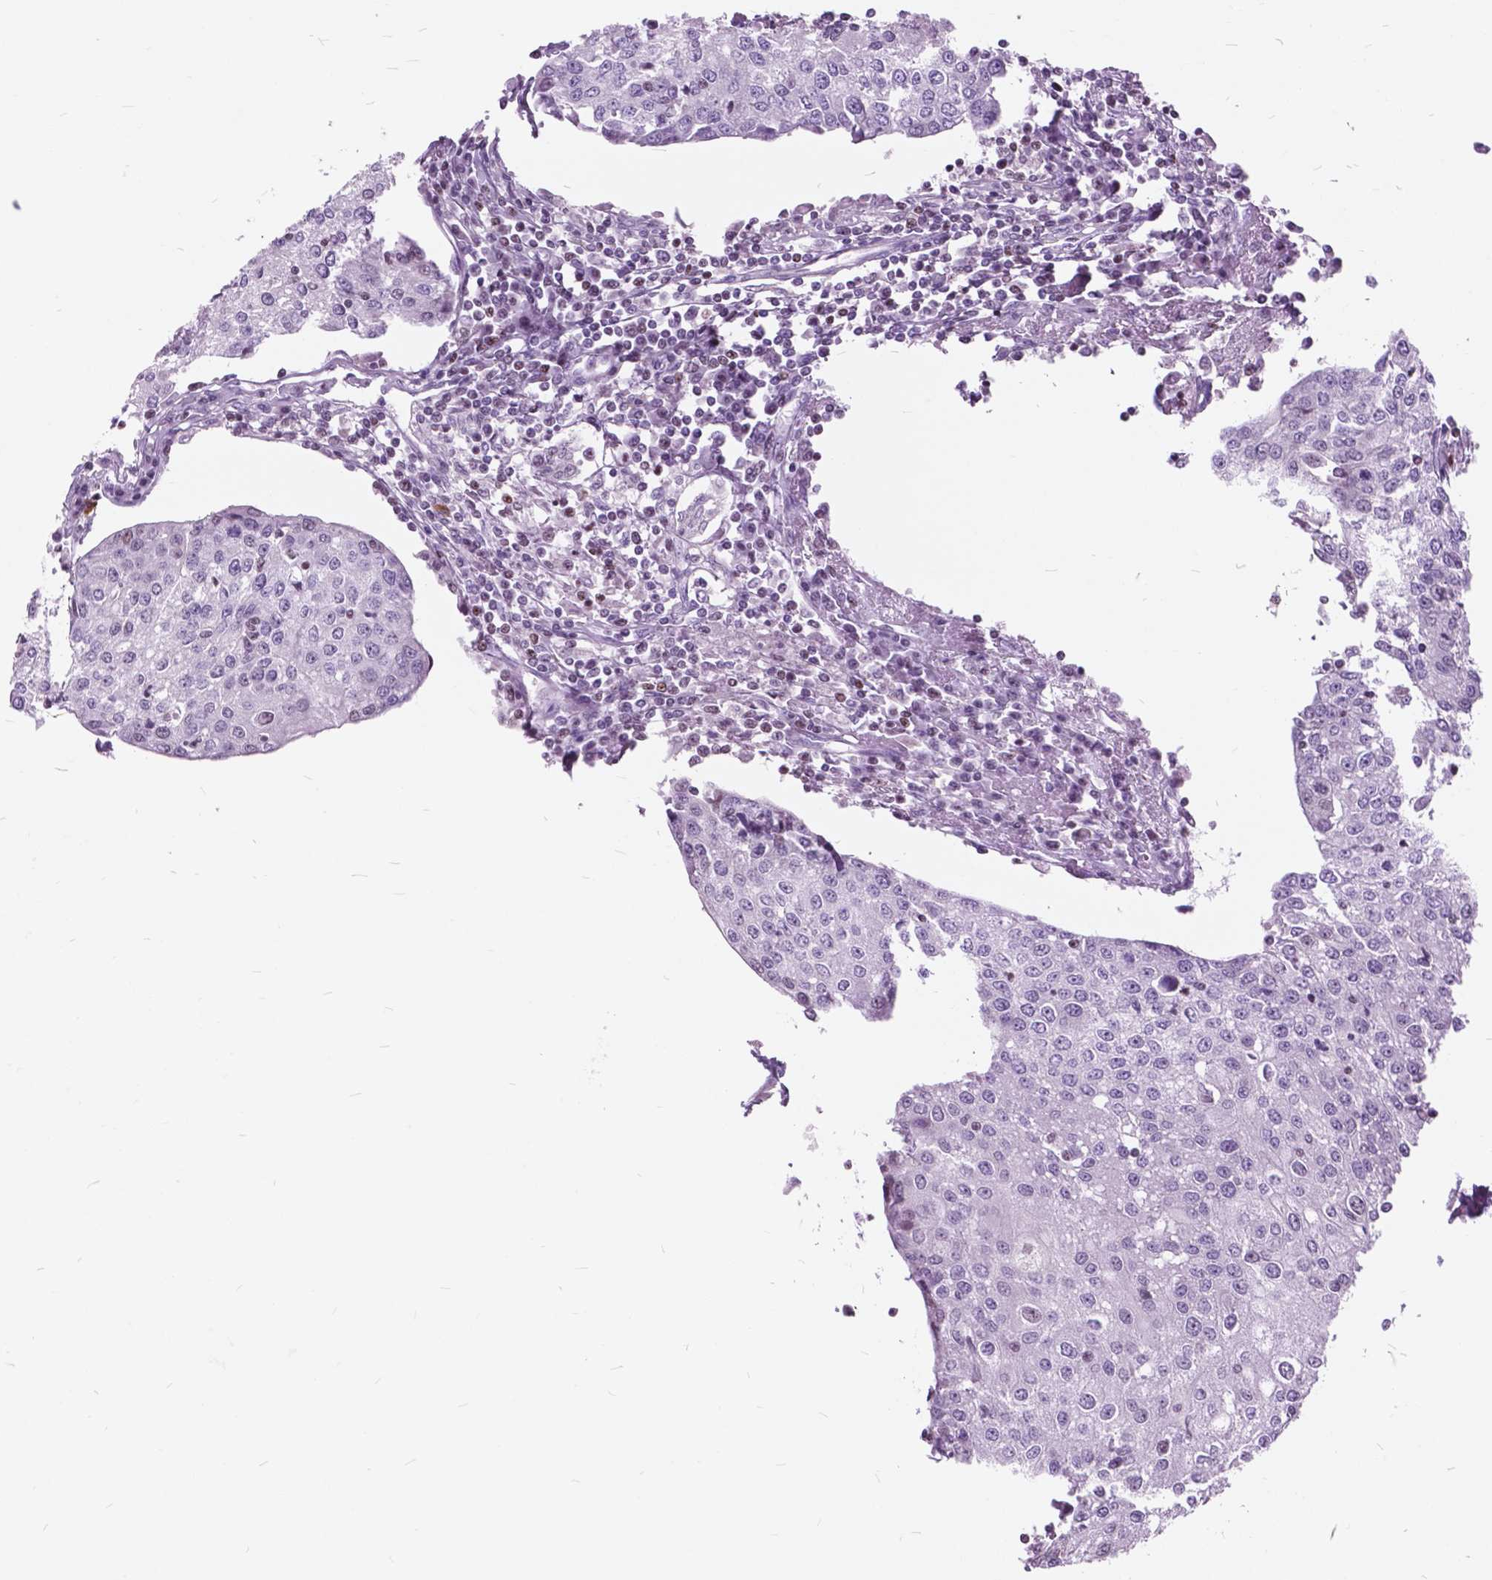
{"staining": {"intensity": "negative", "quantity": "none", "location": "none"}, "tissue": "urothelial cancer", "cell_type": "Tumor cells", "image_type": "cancer", "snomed": [{"axis": "morphology", "description": "Urothelial carcinoma, High grade"}, {"axis": "topography", "description": "Urinary bladder"}], "caption": "This is an immunohistochemistry histopathology image of human urothelial cancer. There is no positivity in tumor cells.", "gene": "SP140", "patient": {"sex": "female", "age": 85}}